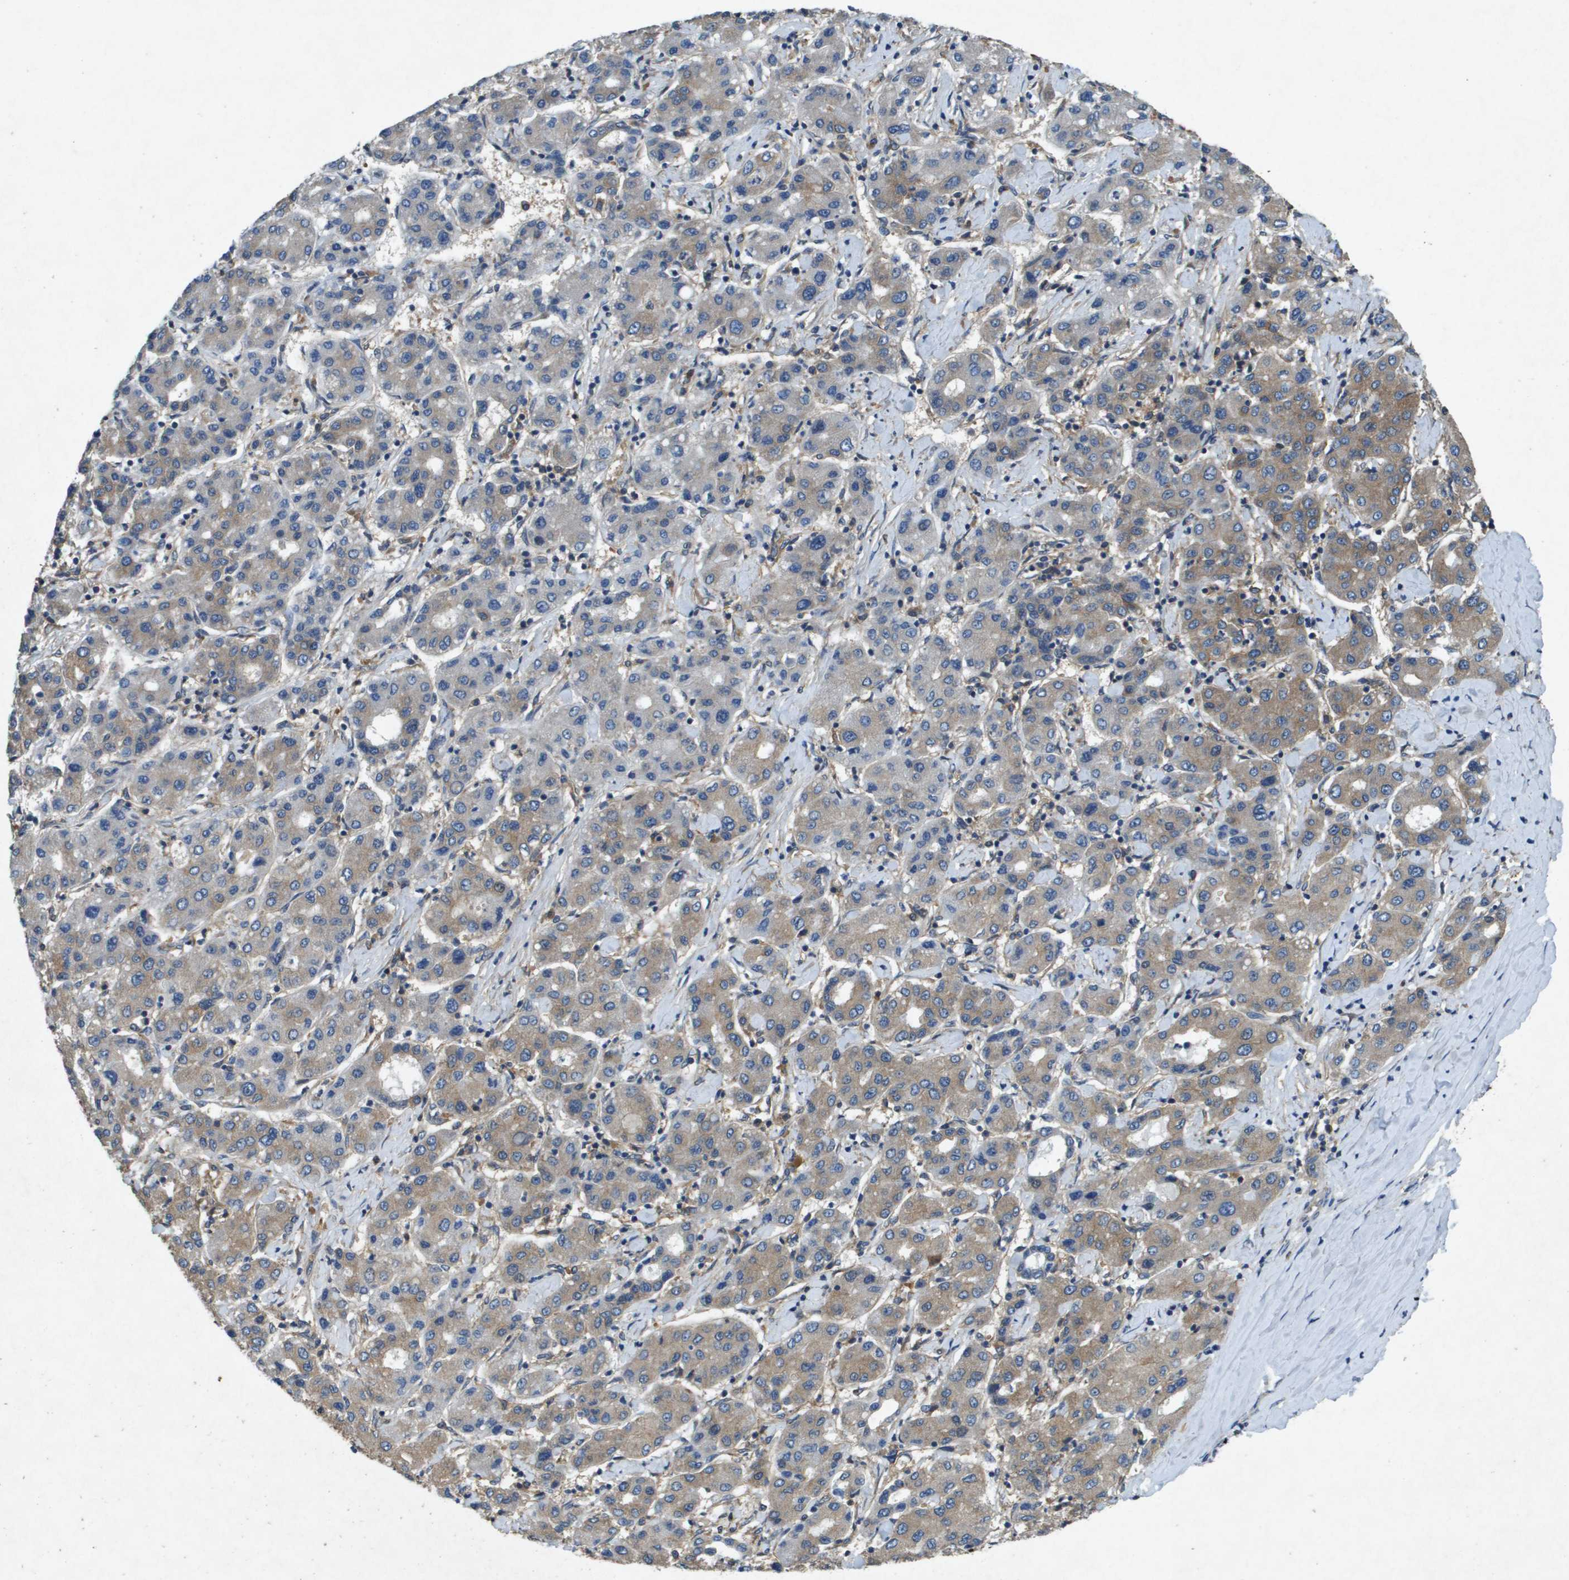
{"staining": {"intensity": "weak", "quantity": "25%-75%", "location": "cytoplasmic/membranous"}, "tissue": "liver cancer", "cell_type": "Tumor cells", "image_type": "cancer", "snomed": [{"axis": "morphology", "description": "Carcinoma, Hepatocellular, NOS"}, {"axis": "topography", "description": "Liver"}], "caption": "IHC staining of hepatocellular carcinoma (liver), which demonstrates low levels of weak cytoplasmic/membranous staining in about 25%-75% of tumor cells indicating weak cytoplasmic/membranous protein expression. The staining was performed using DAB (brown) for protein detection and nuclei were counterstained in hematoxylin (blue).", "gene": "PTPRT", "patient": {"sex": "male", "age": 65}}